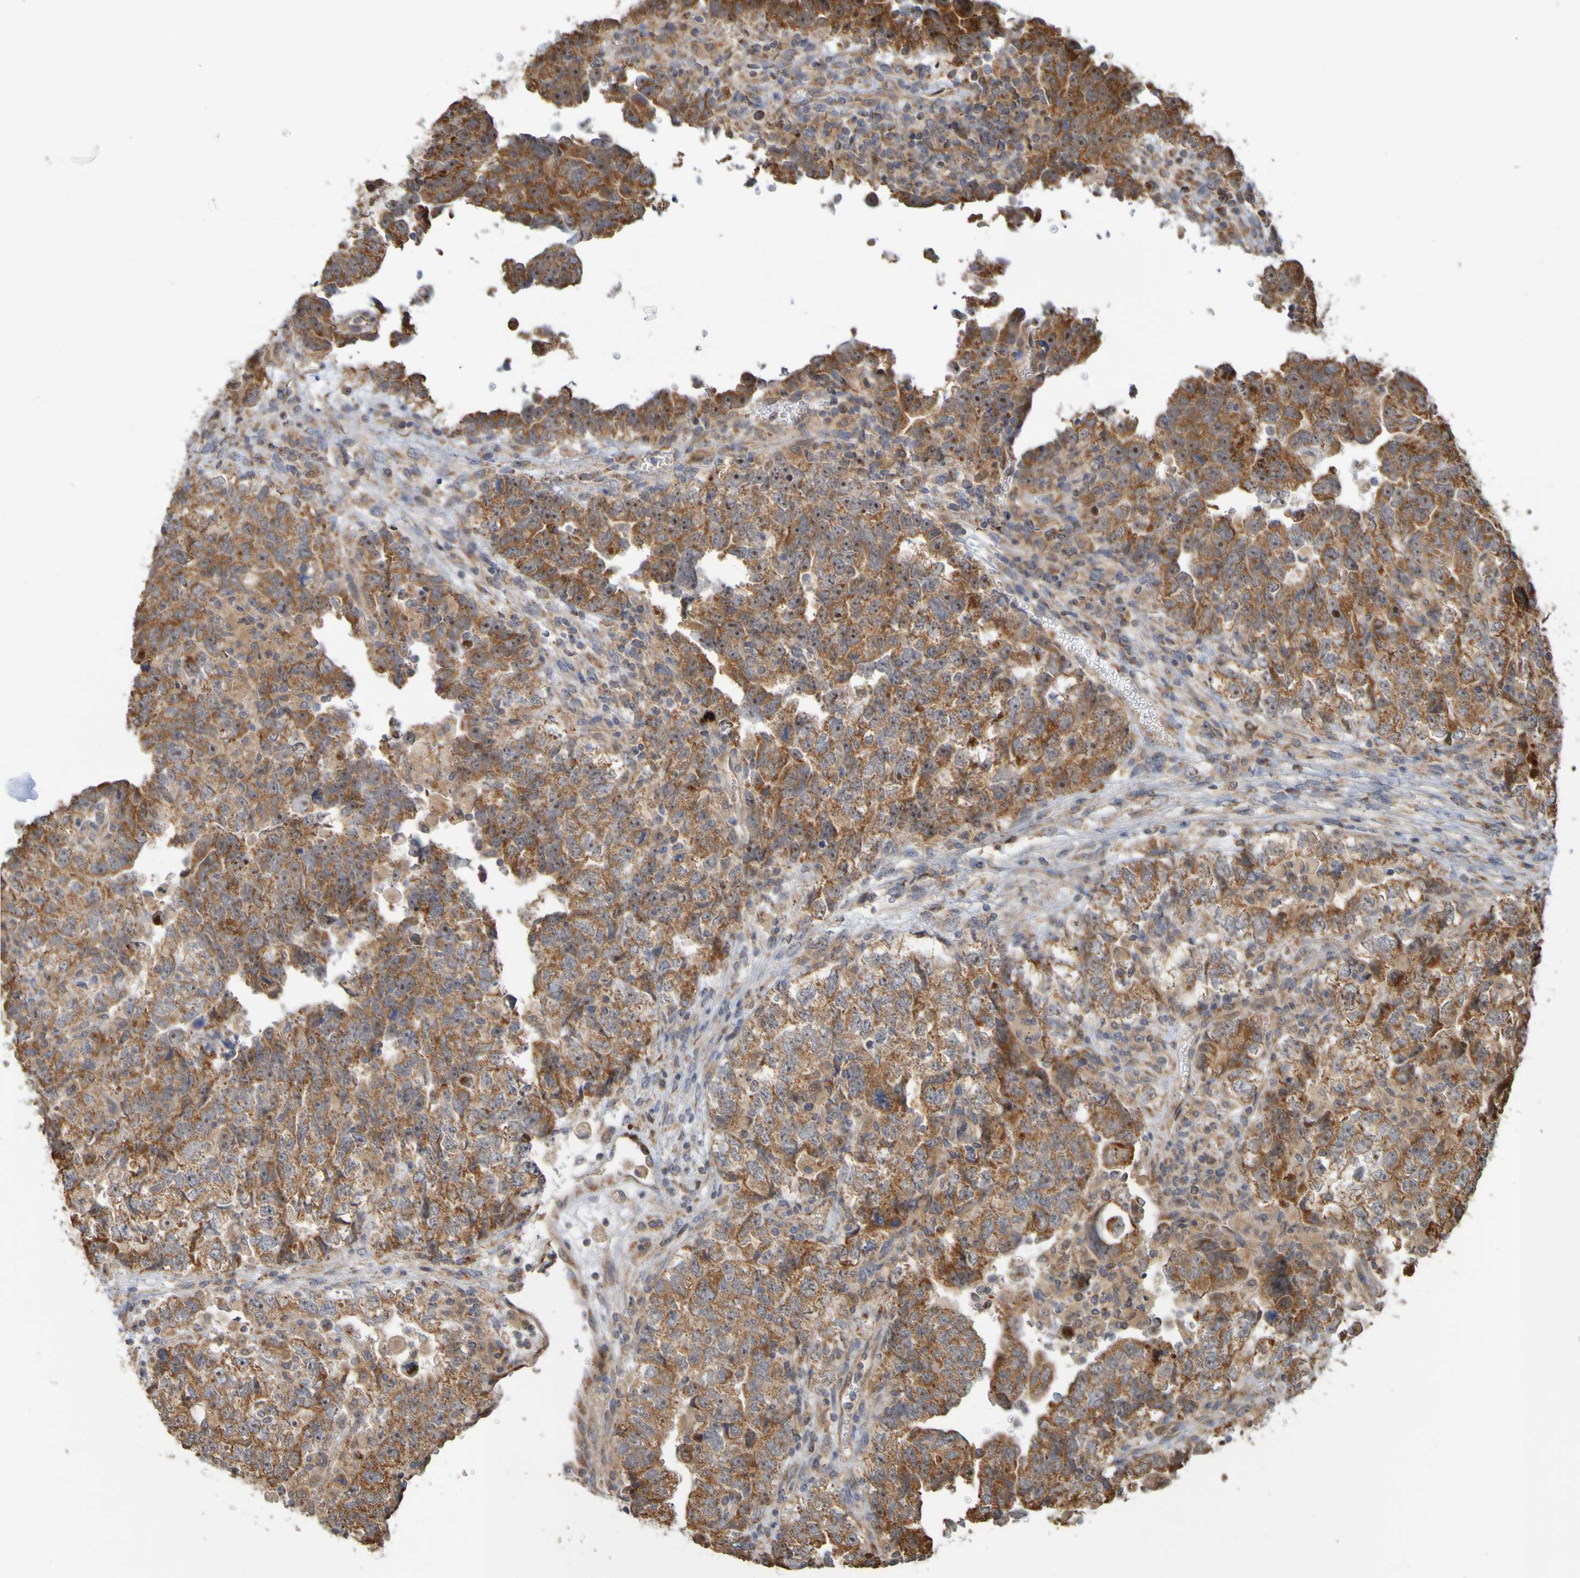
{"staining": {"intensity": "moderate", "quantity": ">75%", "location": "cytoplasmic/membranous"}, "tissue": "testis cancer", "cell_type": "Tumor cells", "image_type": "cancer", "snomed": [{"axis": "morphology", "description": "Carcinoma, Embryonal, NOS"}, {"axis": "topography", "description": "Testis"}], "caption": "Protein staining of testis embryonal carcinoma tissue exhibits moderate cytoplasmic/membranous staining in about >75% of tumor cells. The staining was performed using DAB (3,3'-diaminobenzidine), with brown indicating positive protein expression. Nuclei are stained blue with hematoxylin.", "gene": "TMBIM1", "patient": {"sex": "male", "age": 36}}